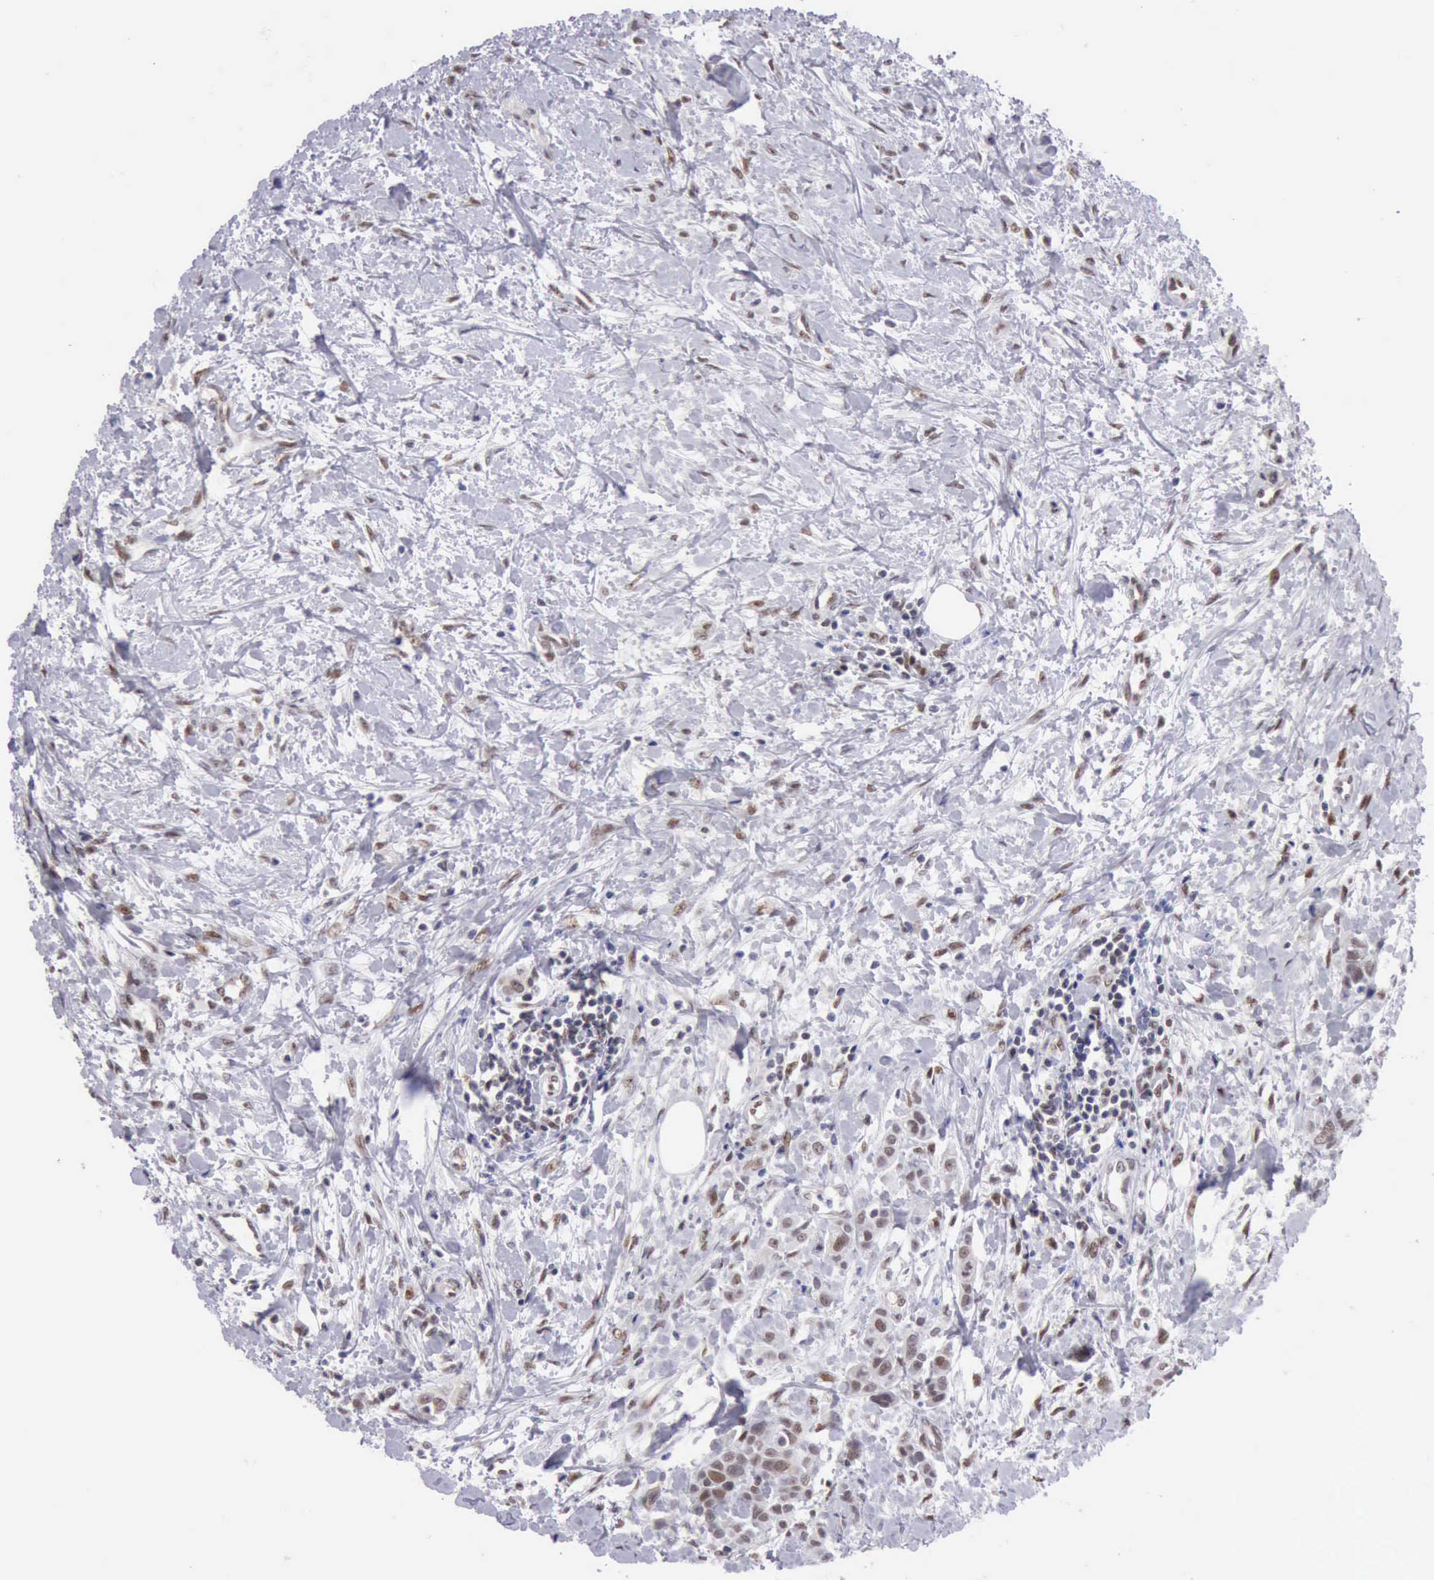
{"staining": {"intensity": "moderate", "quantity": ">75%", "location": "nuclear"}, "tissue": "urothelial cancer", "cell_type": "Tumor cells", "image_type": "cancer", "snomed": [{"axis": "morphology", "description": "Urothelial carcinoma, High grade"}, {"axis": "topography", "description": "Urinary bladder"}], "caption": "Immunohistochemical staining of human high-grade urothelial carcinoma reveals medium levels of moderate nuclear expression in approximately >75% of tumor cells.", "gene": "ERCC4", "patient": {"sex": "male", "age": 56}}